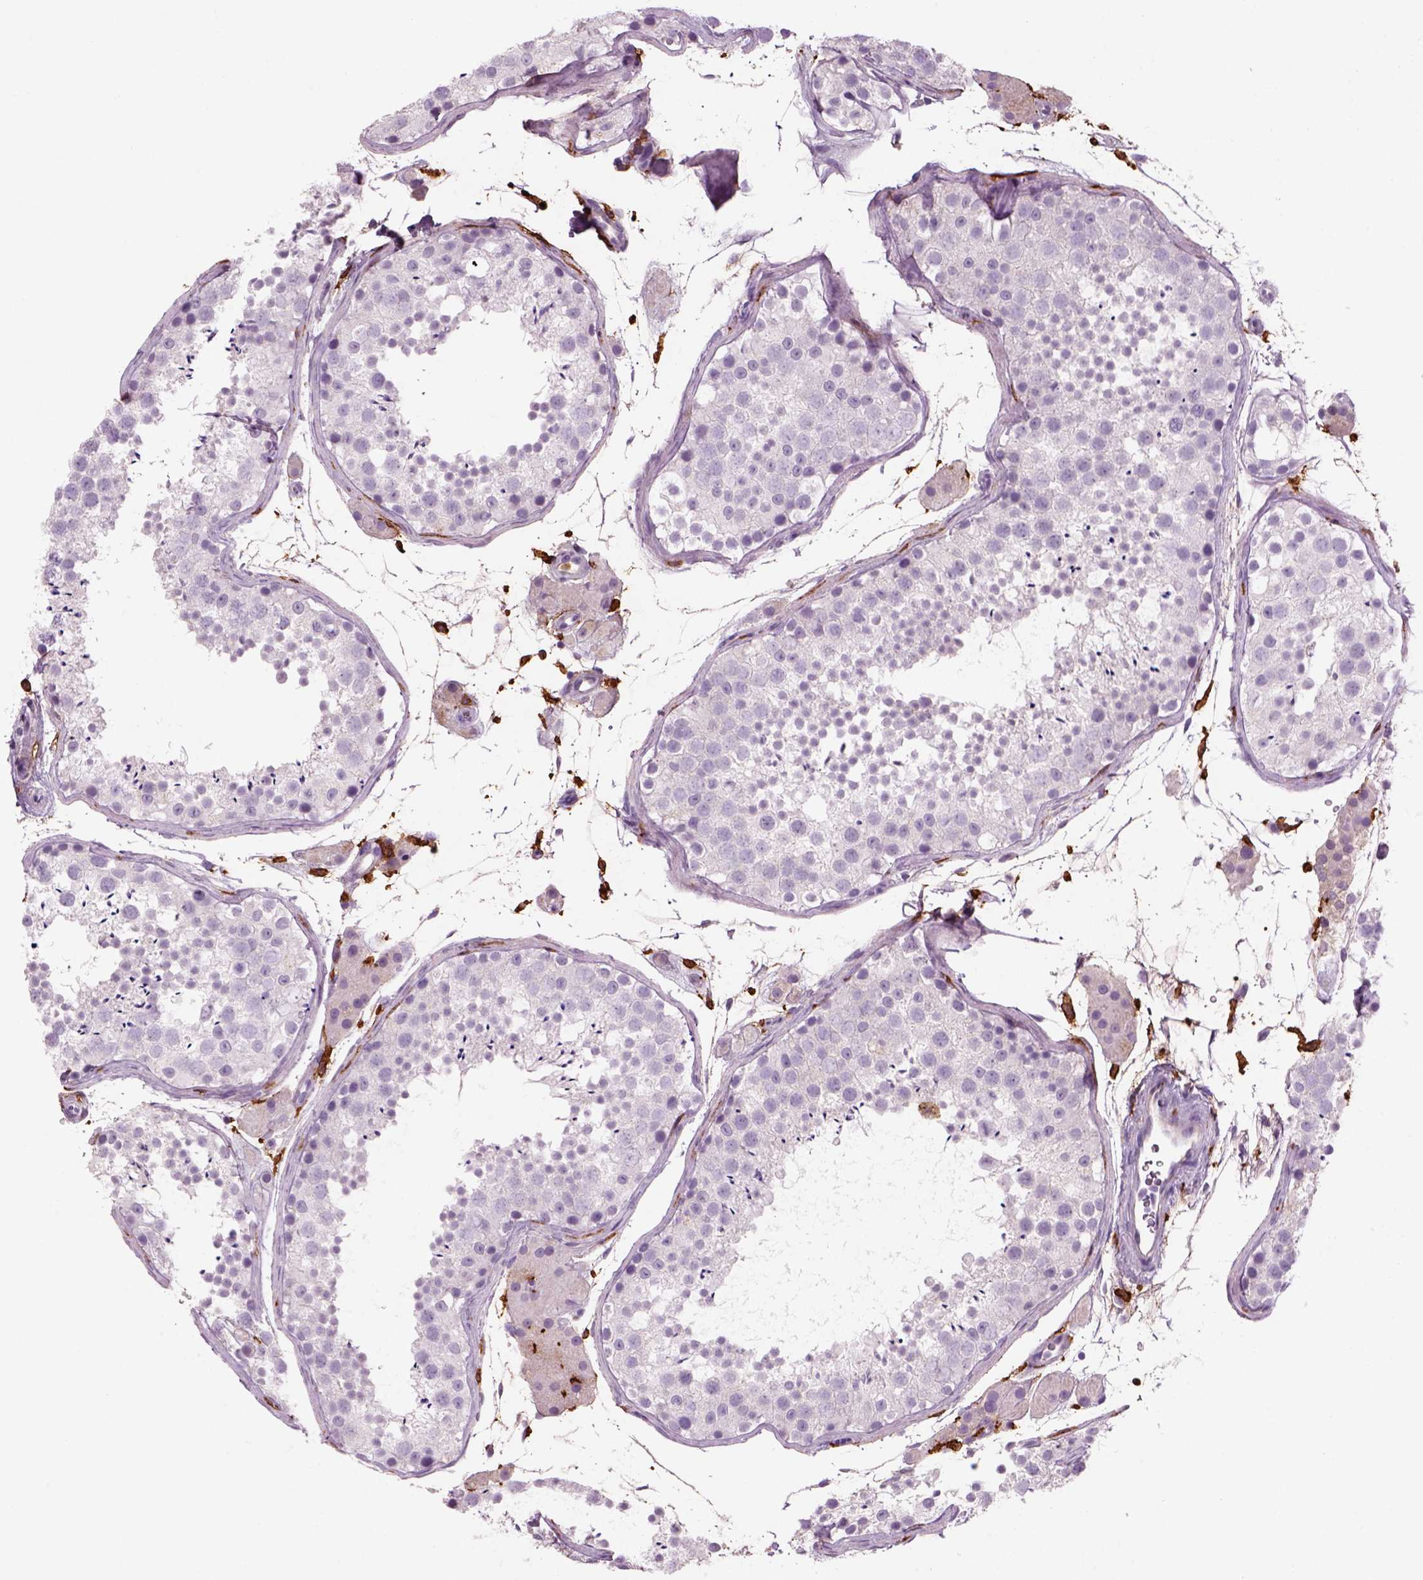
{"staining": {"intensity": "negative", "quantity": "none", "location": "none"}, "tissue": "testis", "cell_type": "Cells in seminiferous ducts", "image_type": "normal", "snomed": [{"axis": "morphology", "description": "Normal tissue, NOS"}, {"axis": "topography", "description": "Testis"}], "caption": "High power microscopy micrograph of an IHC histopathology image of normal testis, revealing no significant expression in cells in seminiferous ducts. (DAB IHC, high magnification).", "gene": "CD14", "patient": {"sex": "male", "age": 41}}